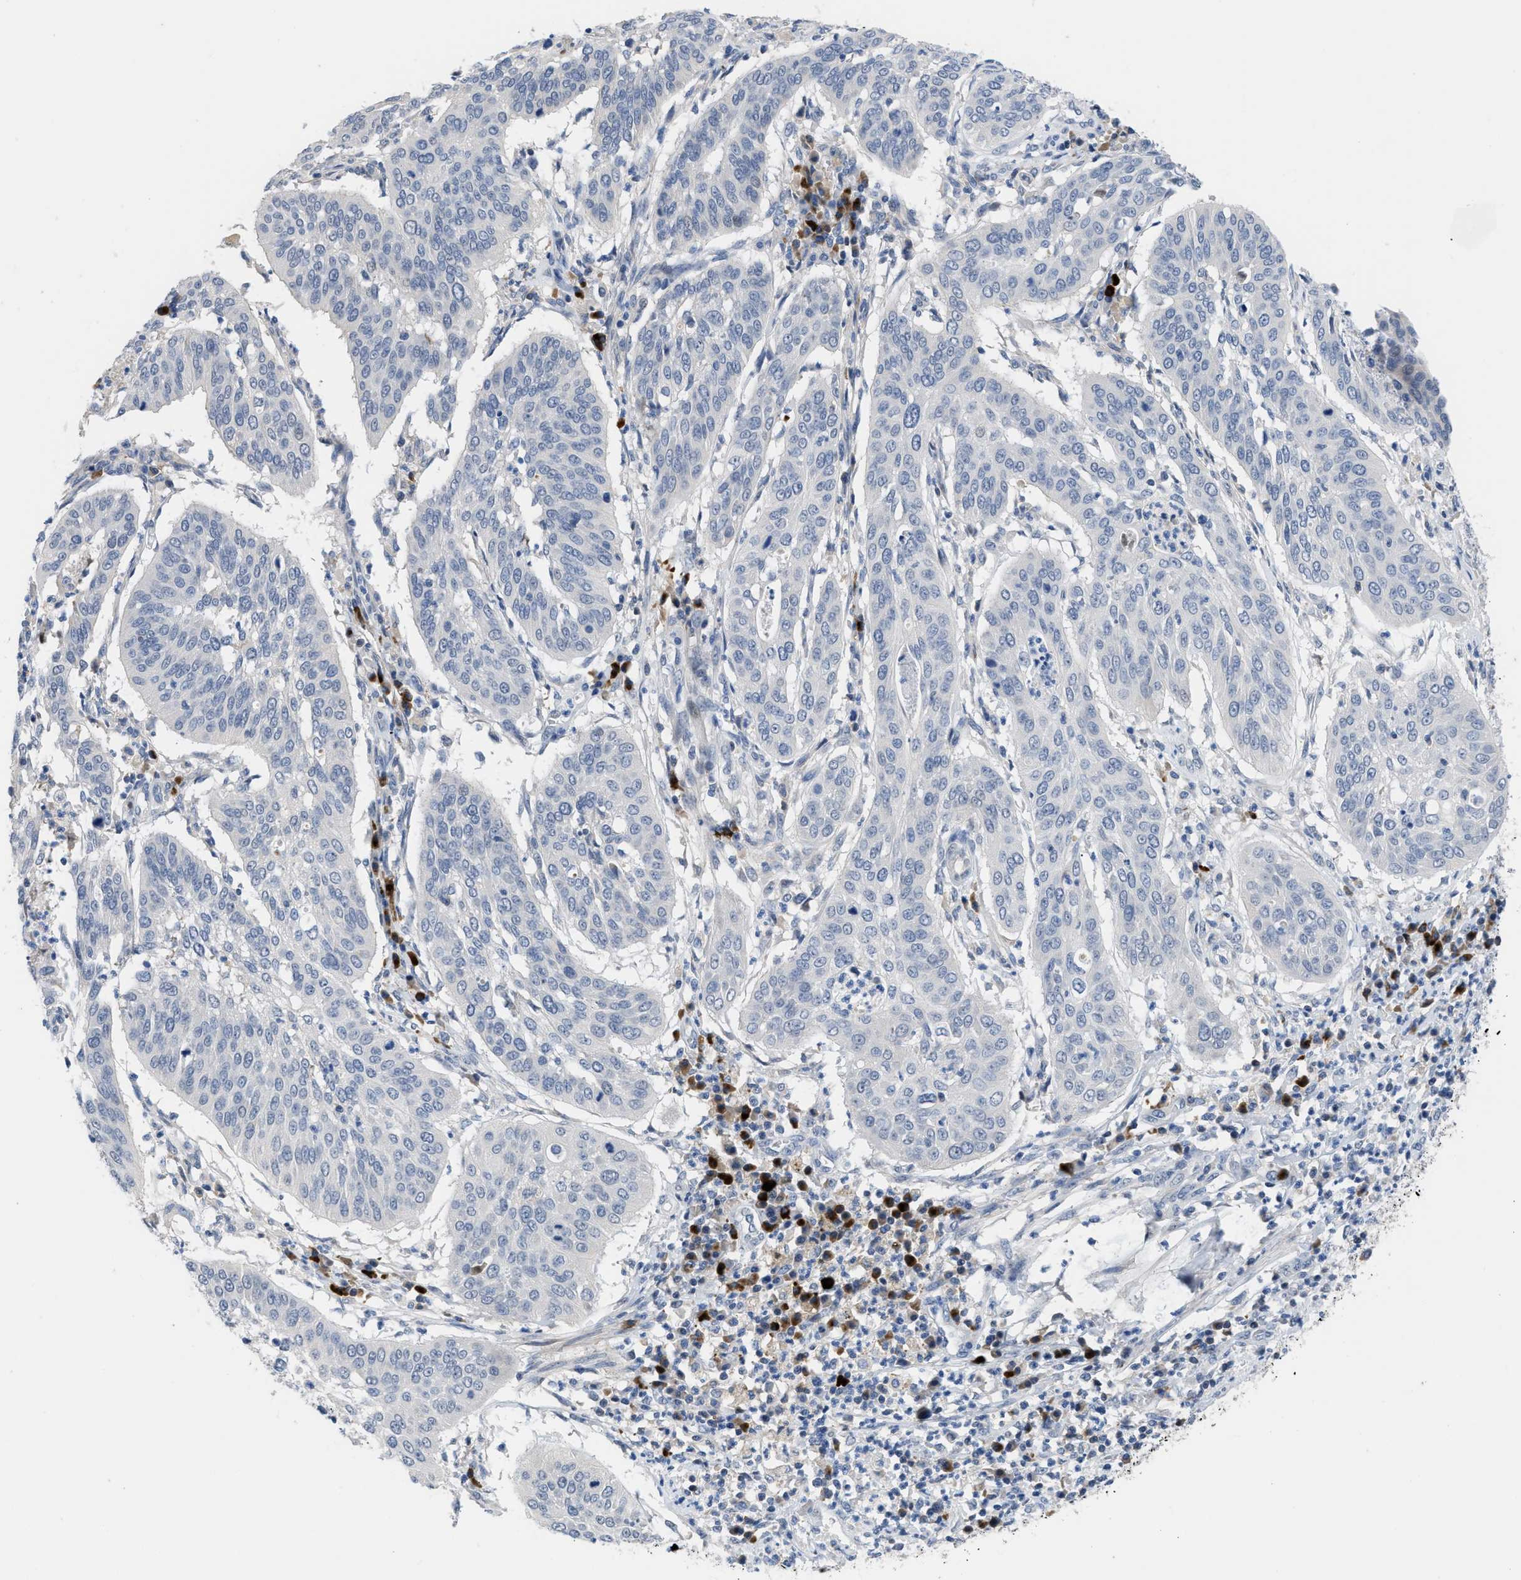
{"staining": {"intensity": "negative", "quantity": "none", "location": "none"}, "tissue": "cervical cancer", "cell_type": "Tumor cells", "image_type": "cancer", "snomed": [{"axis": "morphology", "description": "Normal tissue, NOS"}, {"axis": "morphology", "description": "Squamous cell carcinoma, NOS"}, {"axis": "topography", "description": "Cervix"}], "caption": "An immunohistochemistry (IHC) micrograph of cervical cancer is shown. There is no staining in tumor cells of cervical cancer.", "gene": "OR9K2", "patient": {"sex": "female", "age": 39}}